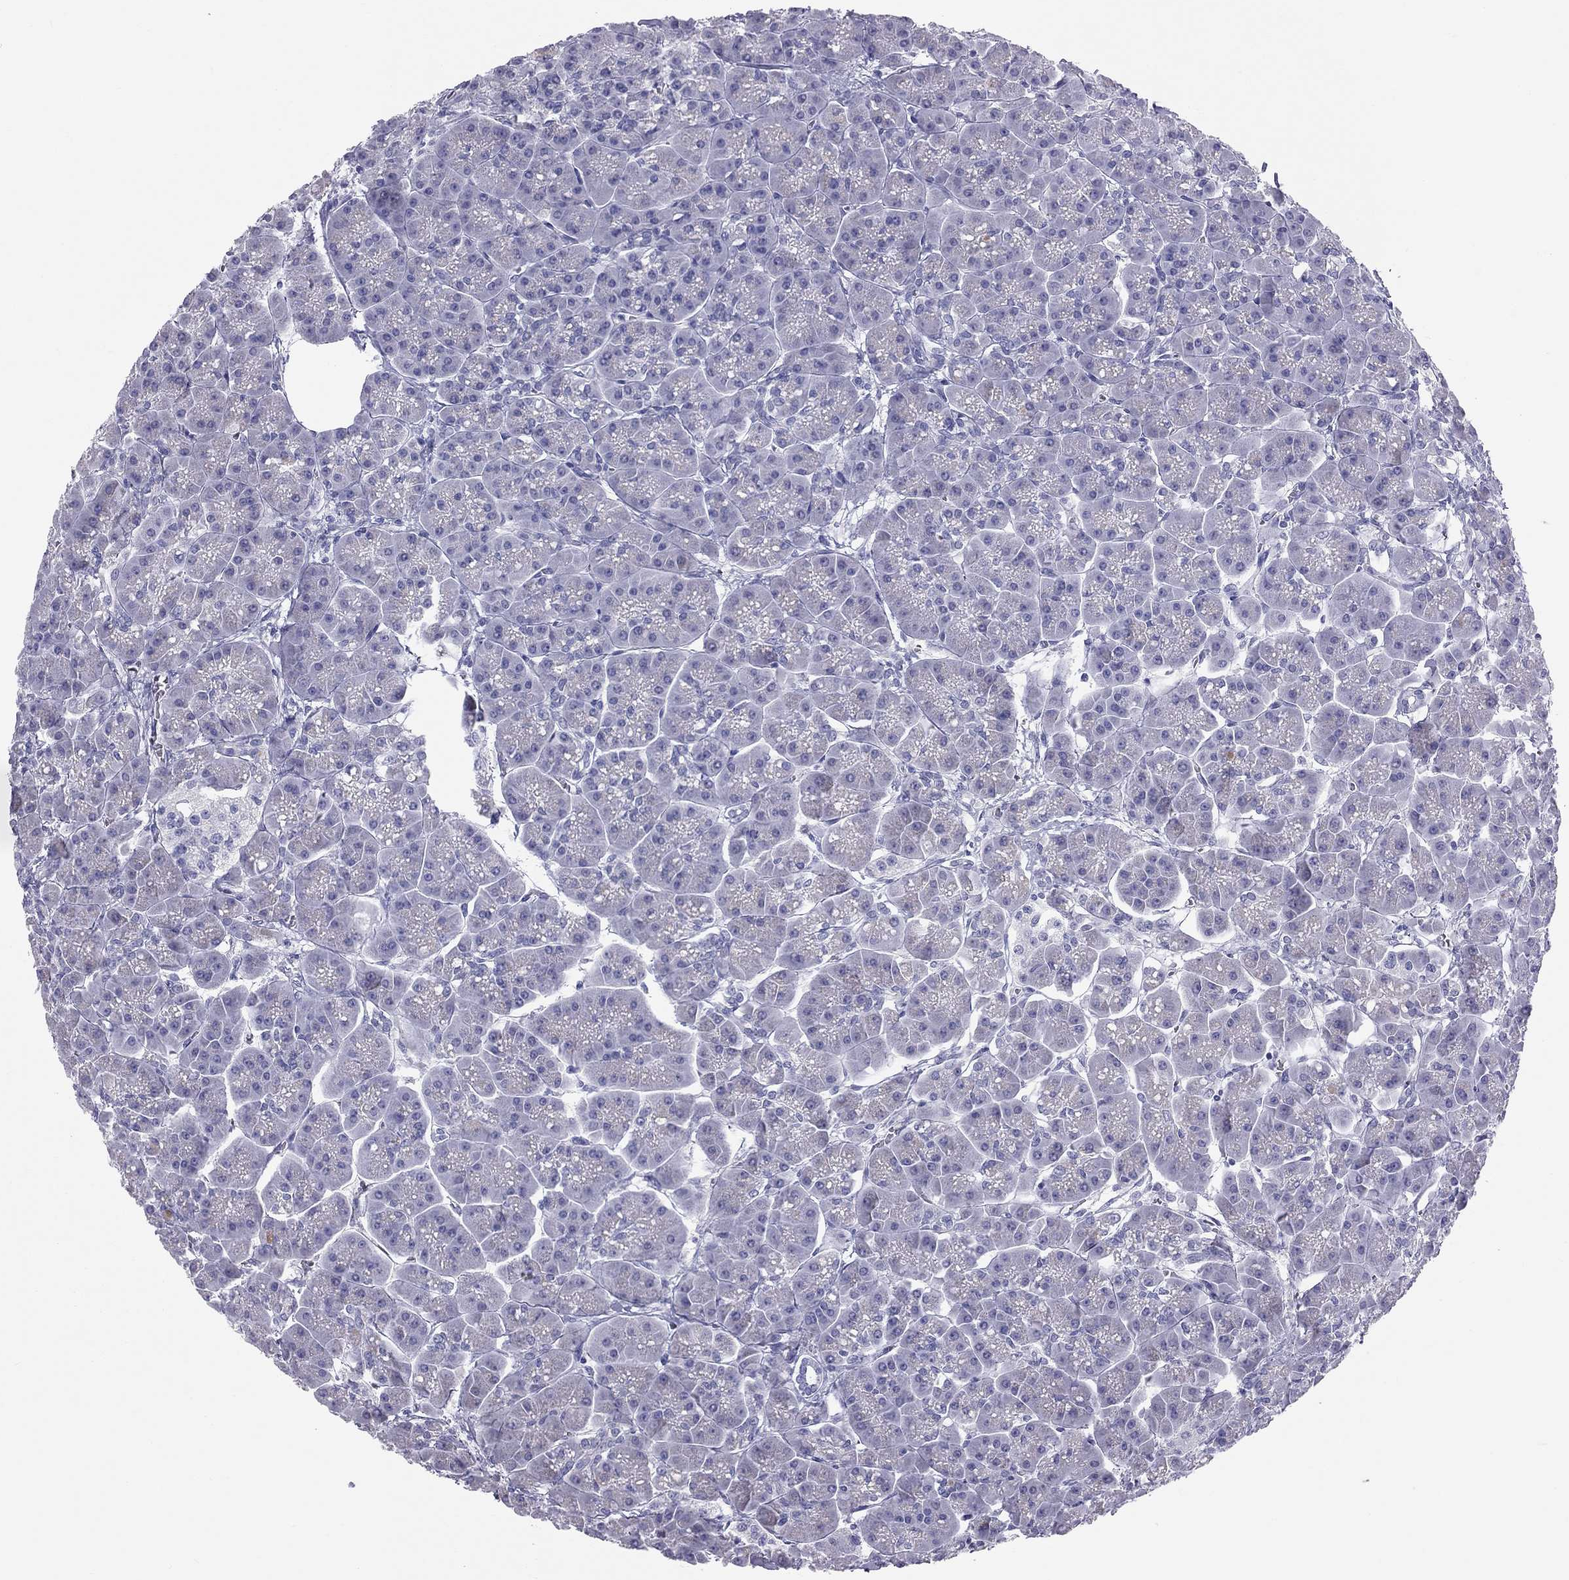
{"staining": {"intensity": "negative", "quantity": "none", "location": "none"}, "tissue": "pancreas", "cell_type": "Exocrine glandular cells", "image_type": "normal", "snomed": [{"axis": "morphology", "description": "Normal tissue, NOS"}, {"axis": "topography", "description": "Pancreas"}], "caption": "A high-resolution photomicrograph shows immunohistochemistry staining of benign pancreas, which demonstrates no significant expression in exocrine glandular cells. (DAB immunohistochemistry visualized using brightfield microscopy, high magnification).", "gene": "TRPM3", "patient": {"sex": "male", "age": 70}}